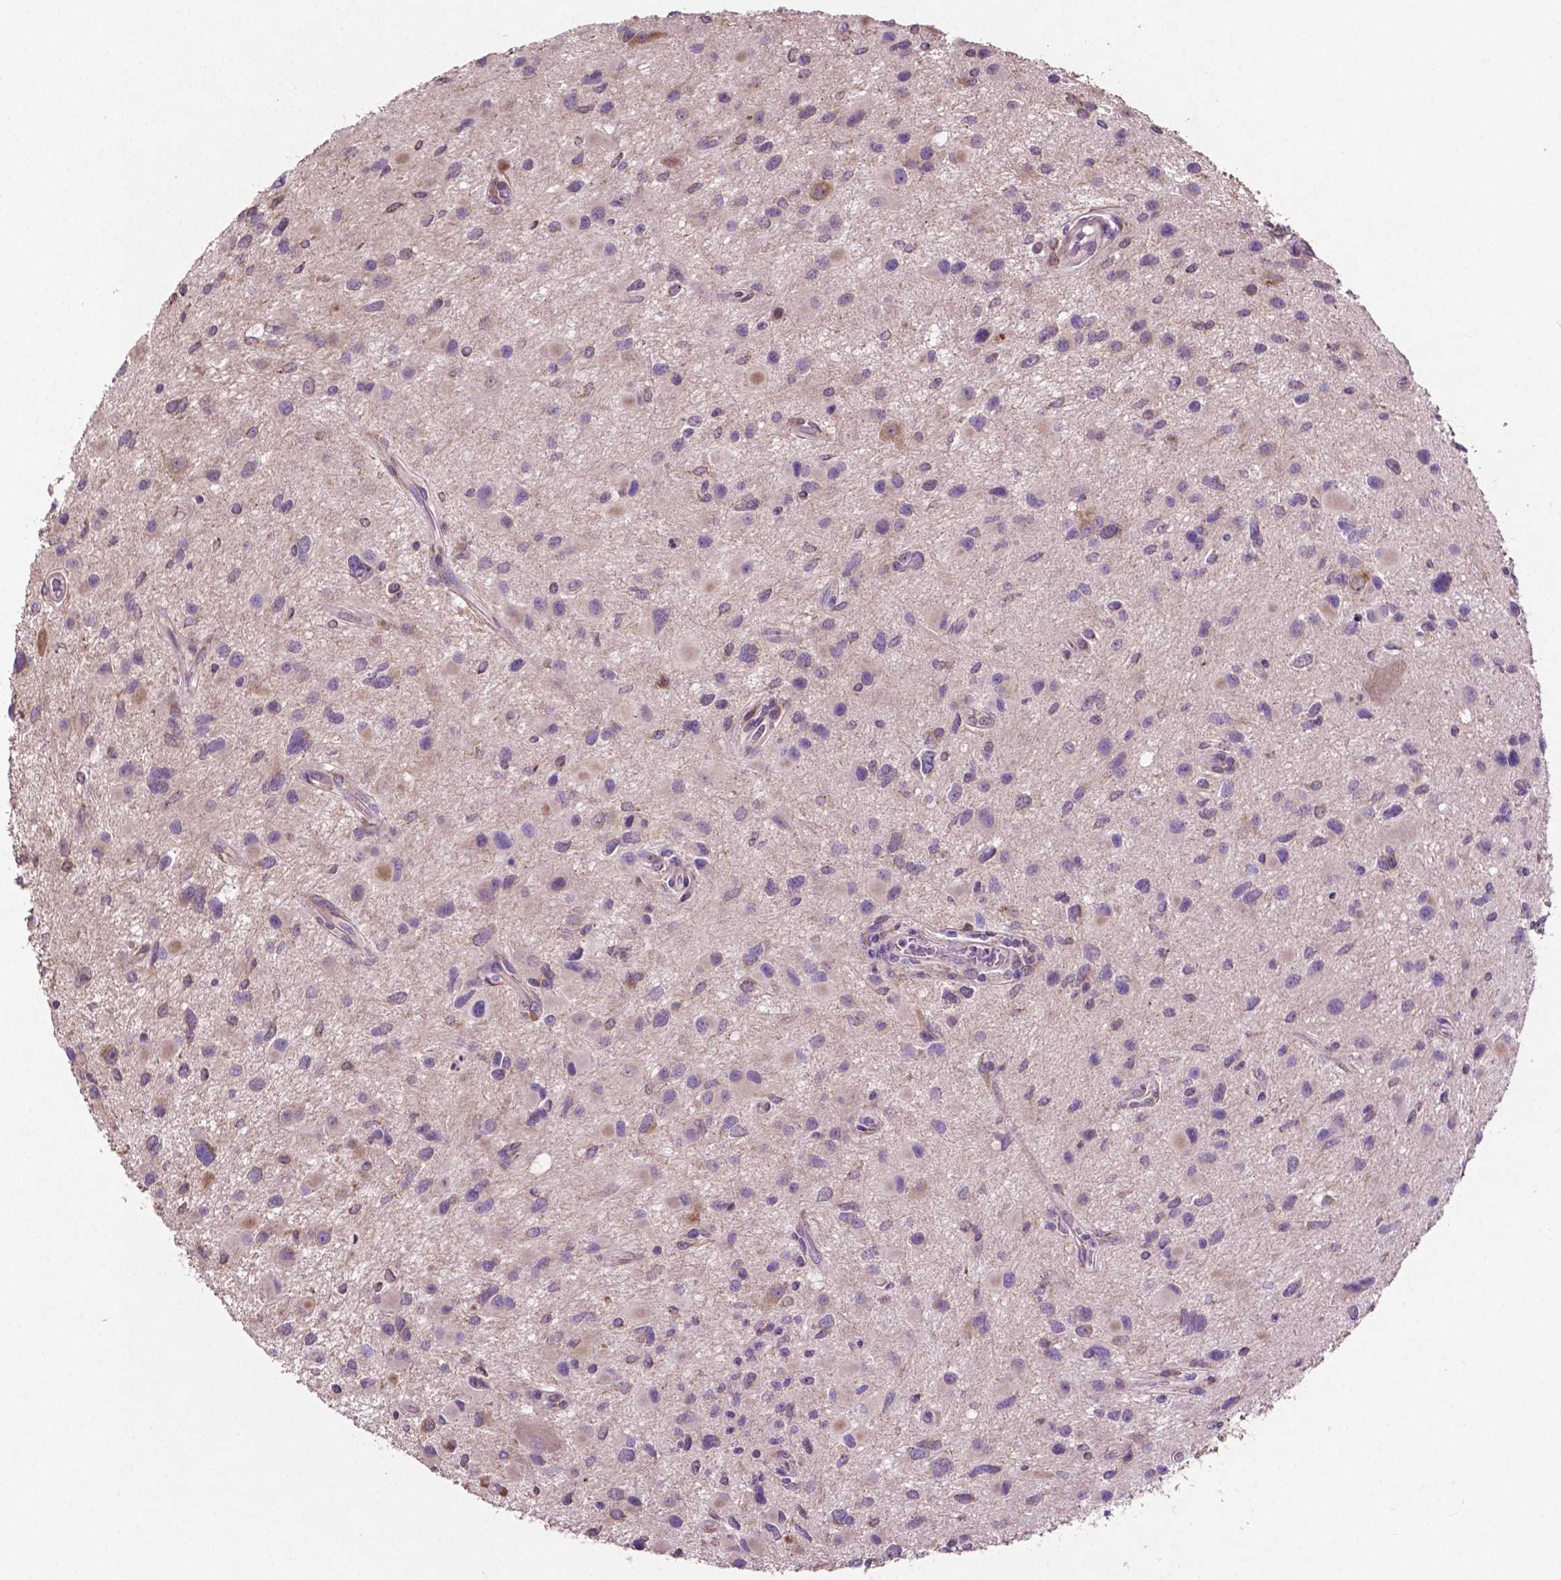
{"staining": {"intensity": "negative", "quantity": "none", "location": "none"}, "tissue": "glioma", "cell_type": "Tumor cells", "image_type": "cancer", "snomed": [{"axis": "morphology", "description": "Glioma, malignant, Low grade"}, {"axis": "topography", "description": "Brain"}], "caption": "An image of human malignant glioma (low-grade) is negative for staining in tumor cells.", "gene": "MBTPS1", "patient": {"sex": "female", "age": 32}}